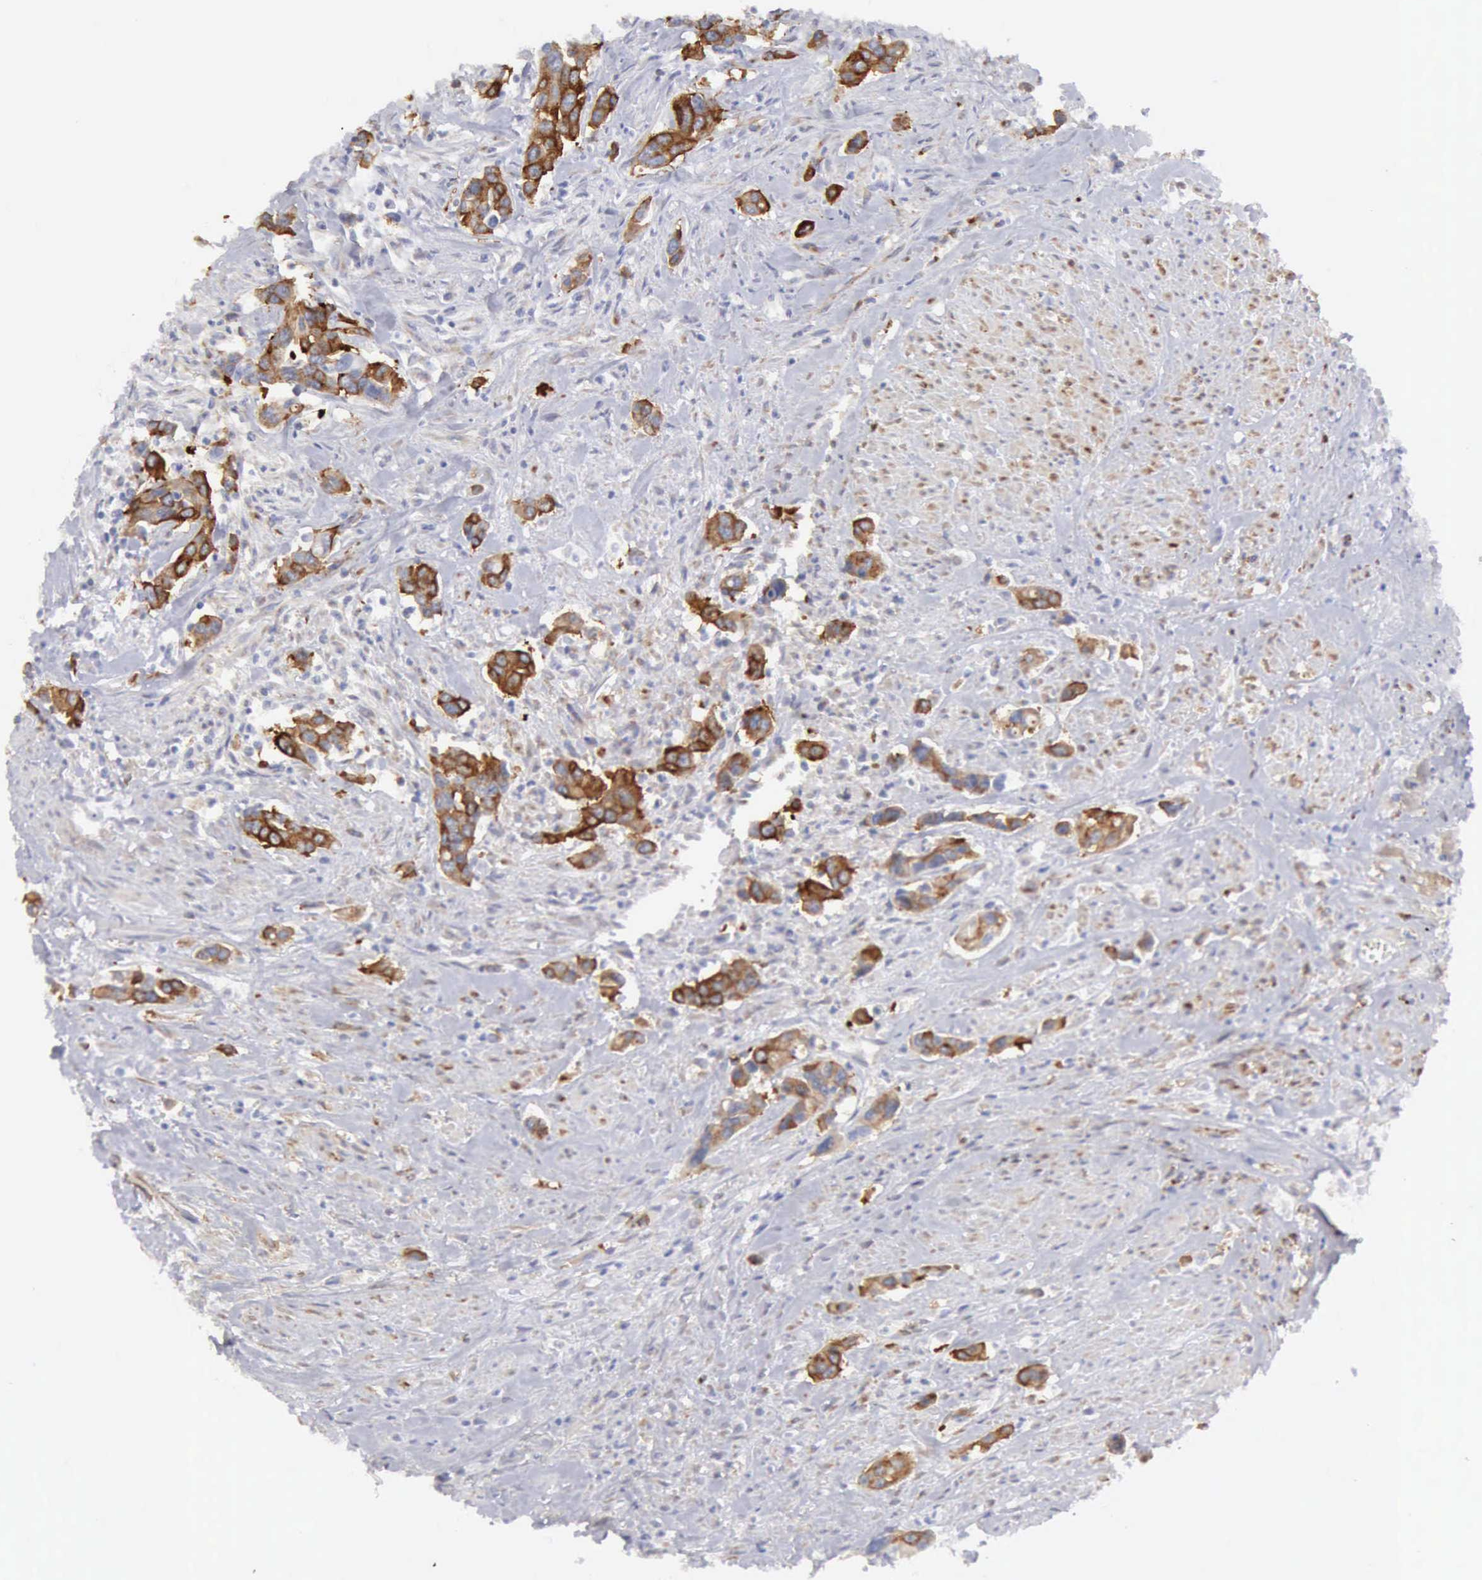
{"staining": {"intensity": "strong", "quantity": ">75%", "location": "cytoplasmic/membranous"}, "tissue": "urothelial cancer", "cell_type": "Tumor cells", "image_type": "cancer", "snomed": [{"axis": "morphology", "description": "Urothelial carcinoma, High grade"}, {"axis": "topography", "description": "Urinary bladder"}], "caption": "A photomicrograph of human urothelial cancer stained for a protein exhibits strong cytoplasmic/membranous brown staining in tumor cells.", "gene": "TFRC", "patient": {"sex": "male", "age": 86}}